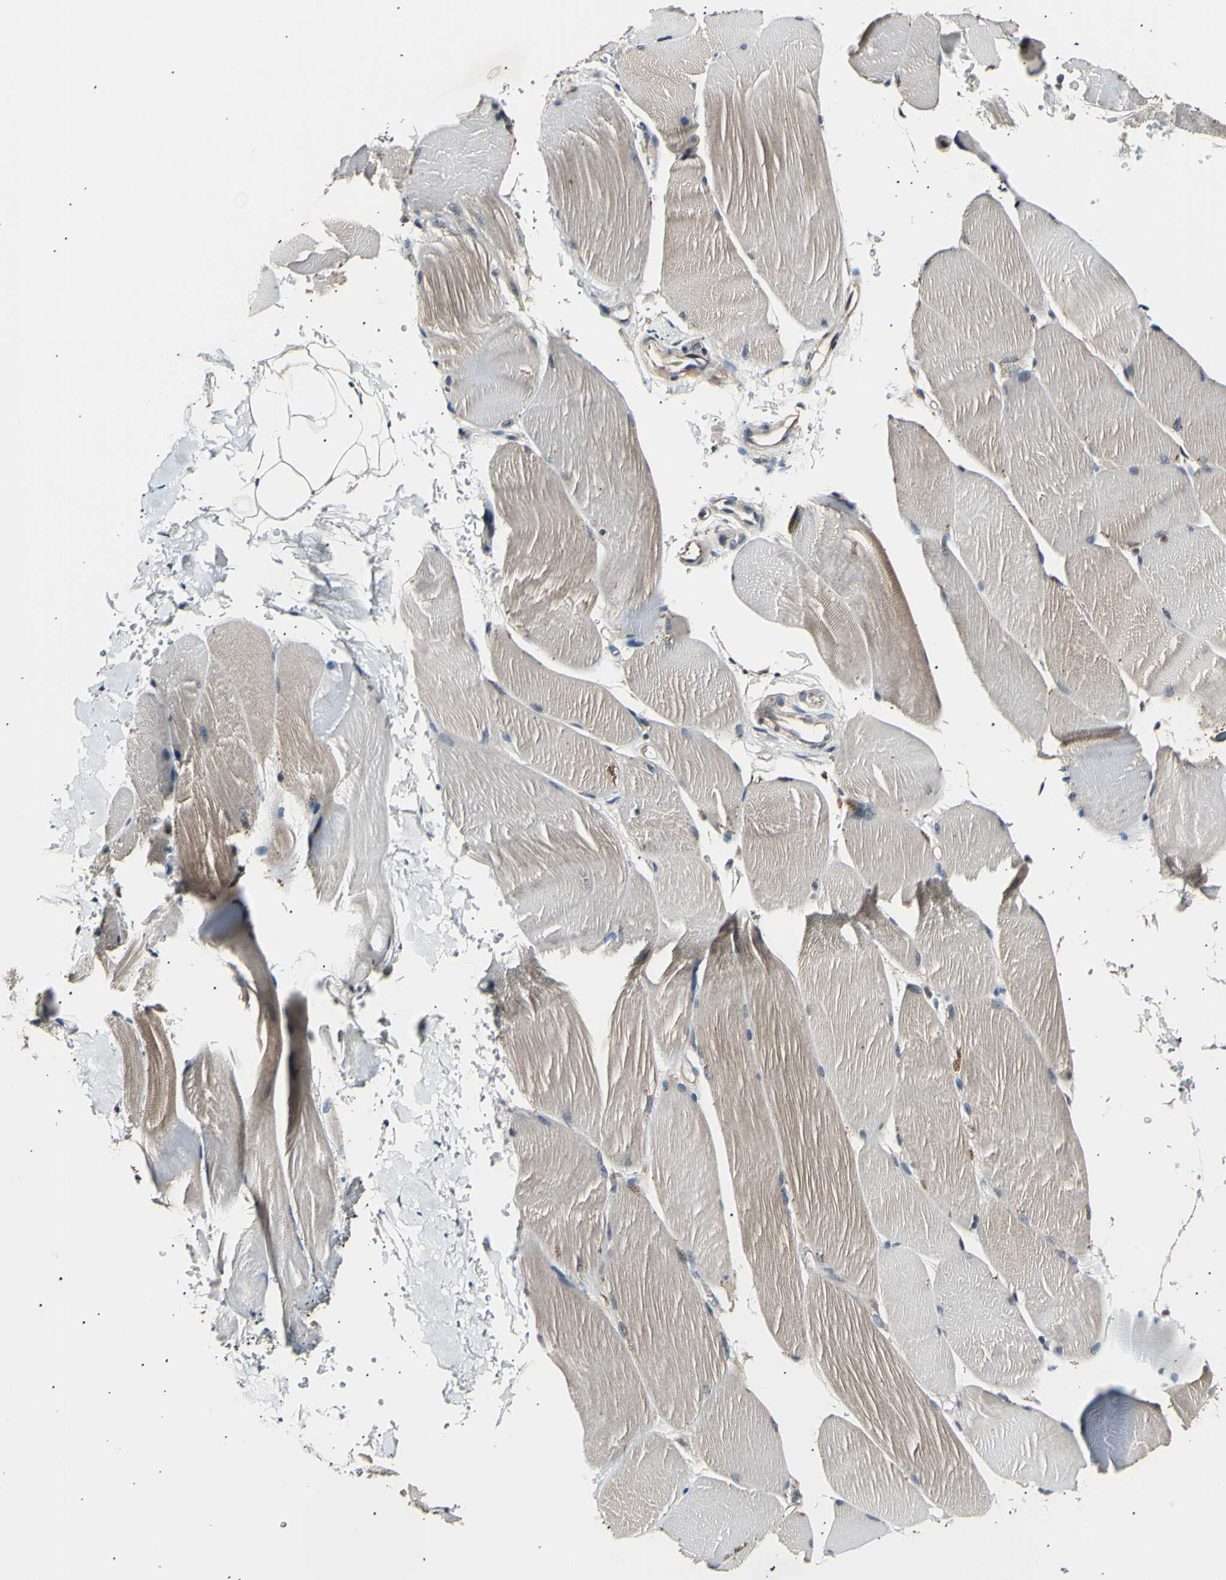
{"staining": {"intensity": "moderate", "quantity": ">75%", "location": "cytoplasmic/membranous"}, "tissue": "skeletal muscle", "cell_type": "Myocytes", "image_type": "normal", "snomed": [{"axis": "morphology", "description": "Normal tissue, NOS"}, {"axis": "topography", "description": "Skin"}, {"axis": "topography", "description": "Skeletal muscle"}], "caption": "High-power microscopy captured an immunohistochemistry (IHC) histopathology image of benign skeletal muscle, revealing moderate cytoplasmic/membranous staining in approximately >75% of myocytes. Immunohistochemistry stains the protein in brown and the nuclei are stained blue.", "gene": "ITGA6", "patient": {"sex": "male", "age": 83}}